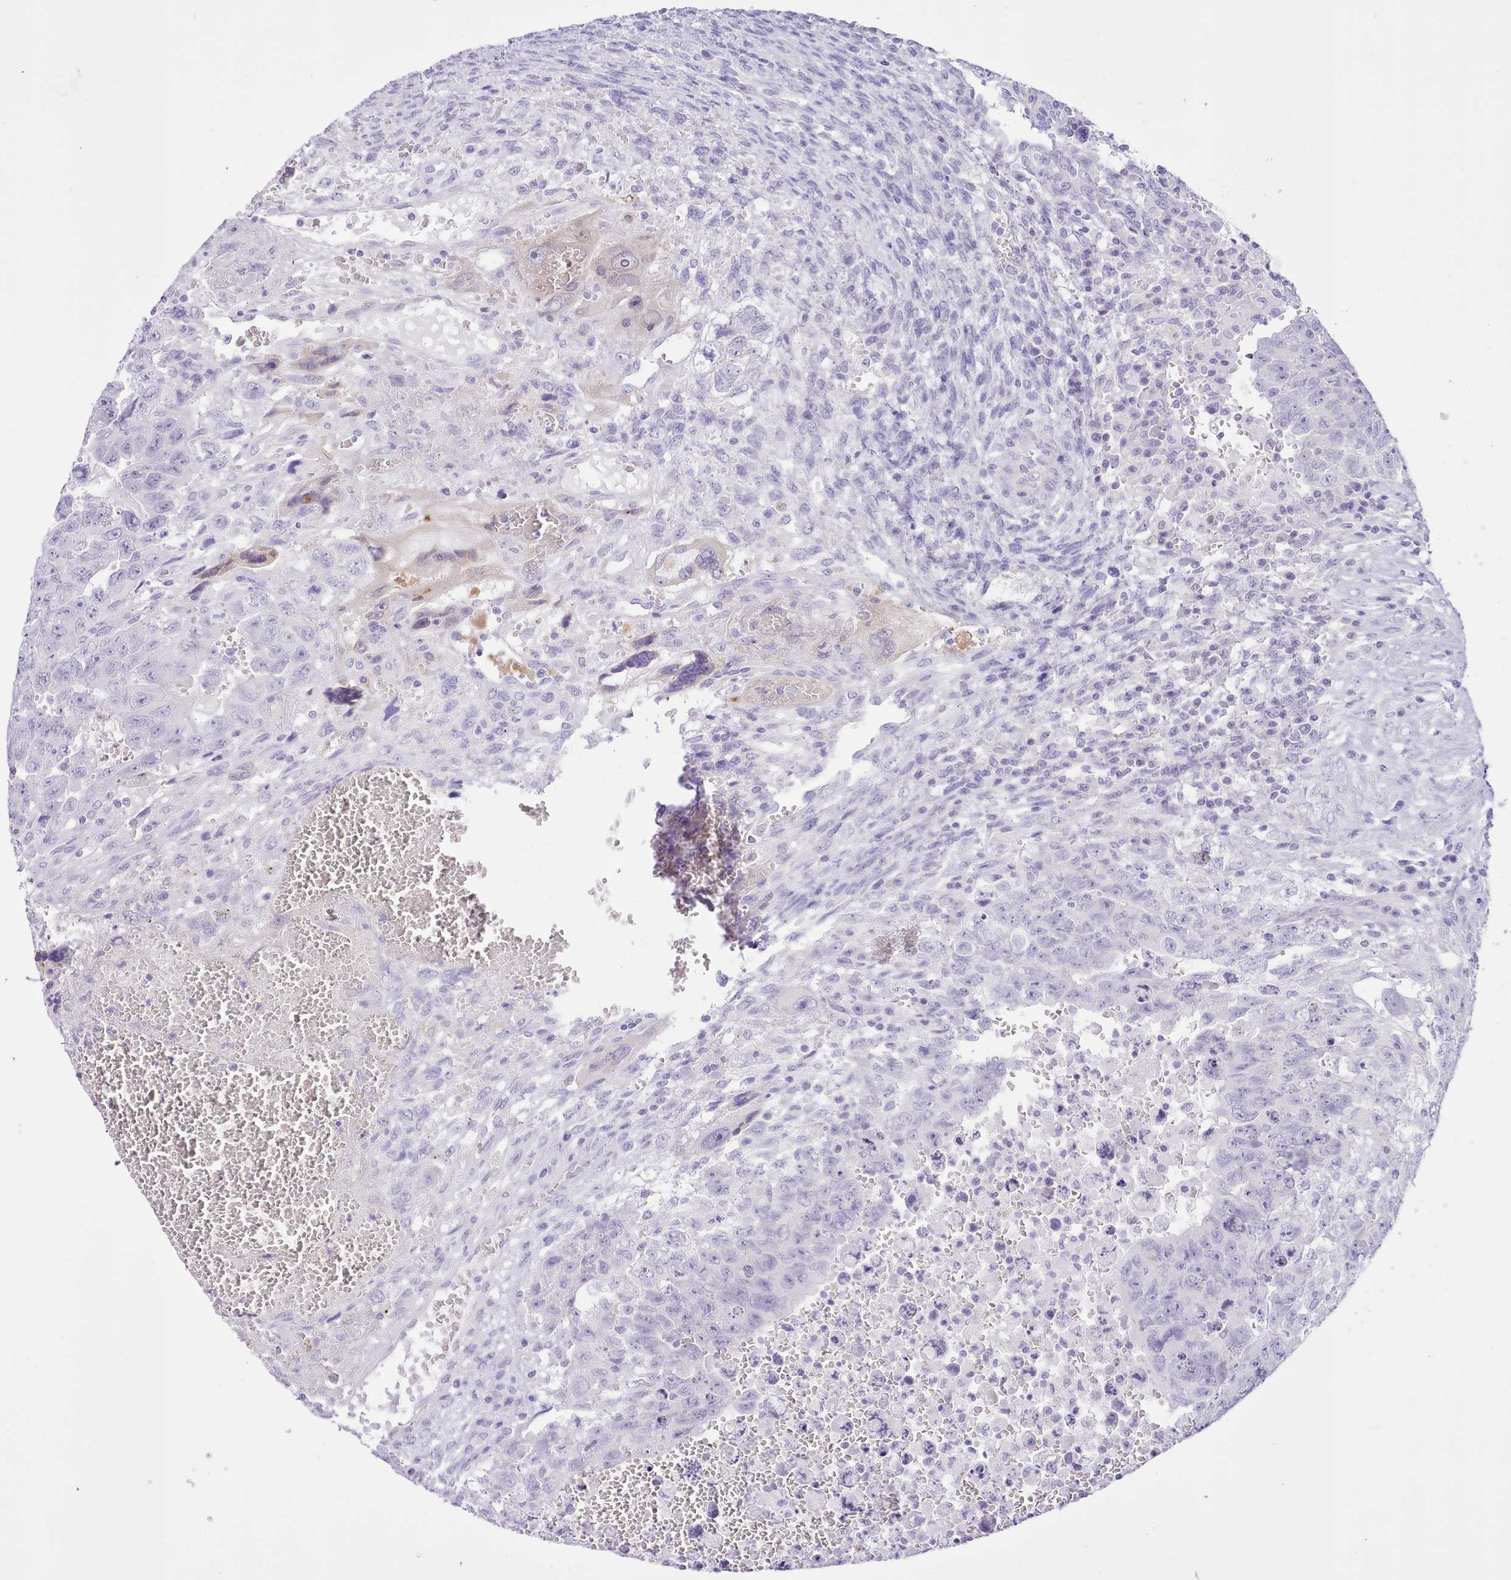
{"staining": {"intensity": "negative", "quantity": "none", "location": "none"}, "tissue": "testis cancer", "cell_type": "Tumor cells", "image_type": "cancer", "snomed": [{"axis": "morphology", "description": "Carcinoma, Embryonal, NOS"}, {"axis": "topography", "description": "Testis"}], "caption": "Testis cancer (embryonal carcinoma) was stained to show a protein in brown. There is no significant positivity in tumor cells.", "gene": "MDFI", "patient": {"sex": "male", "age": 28}}